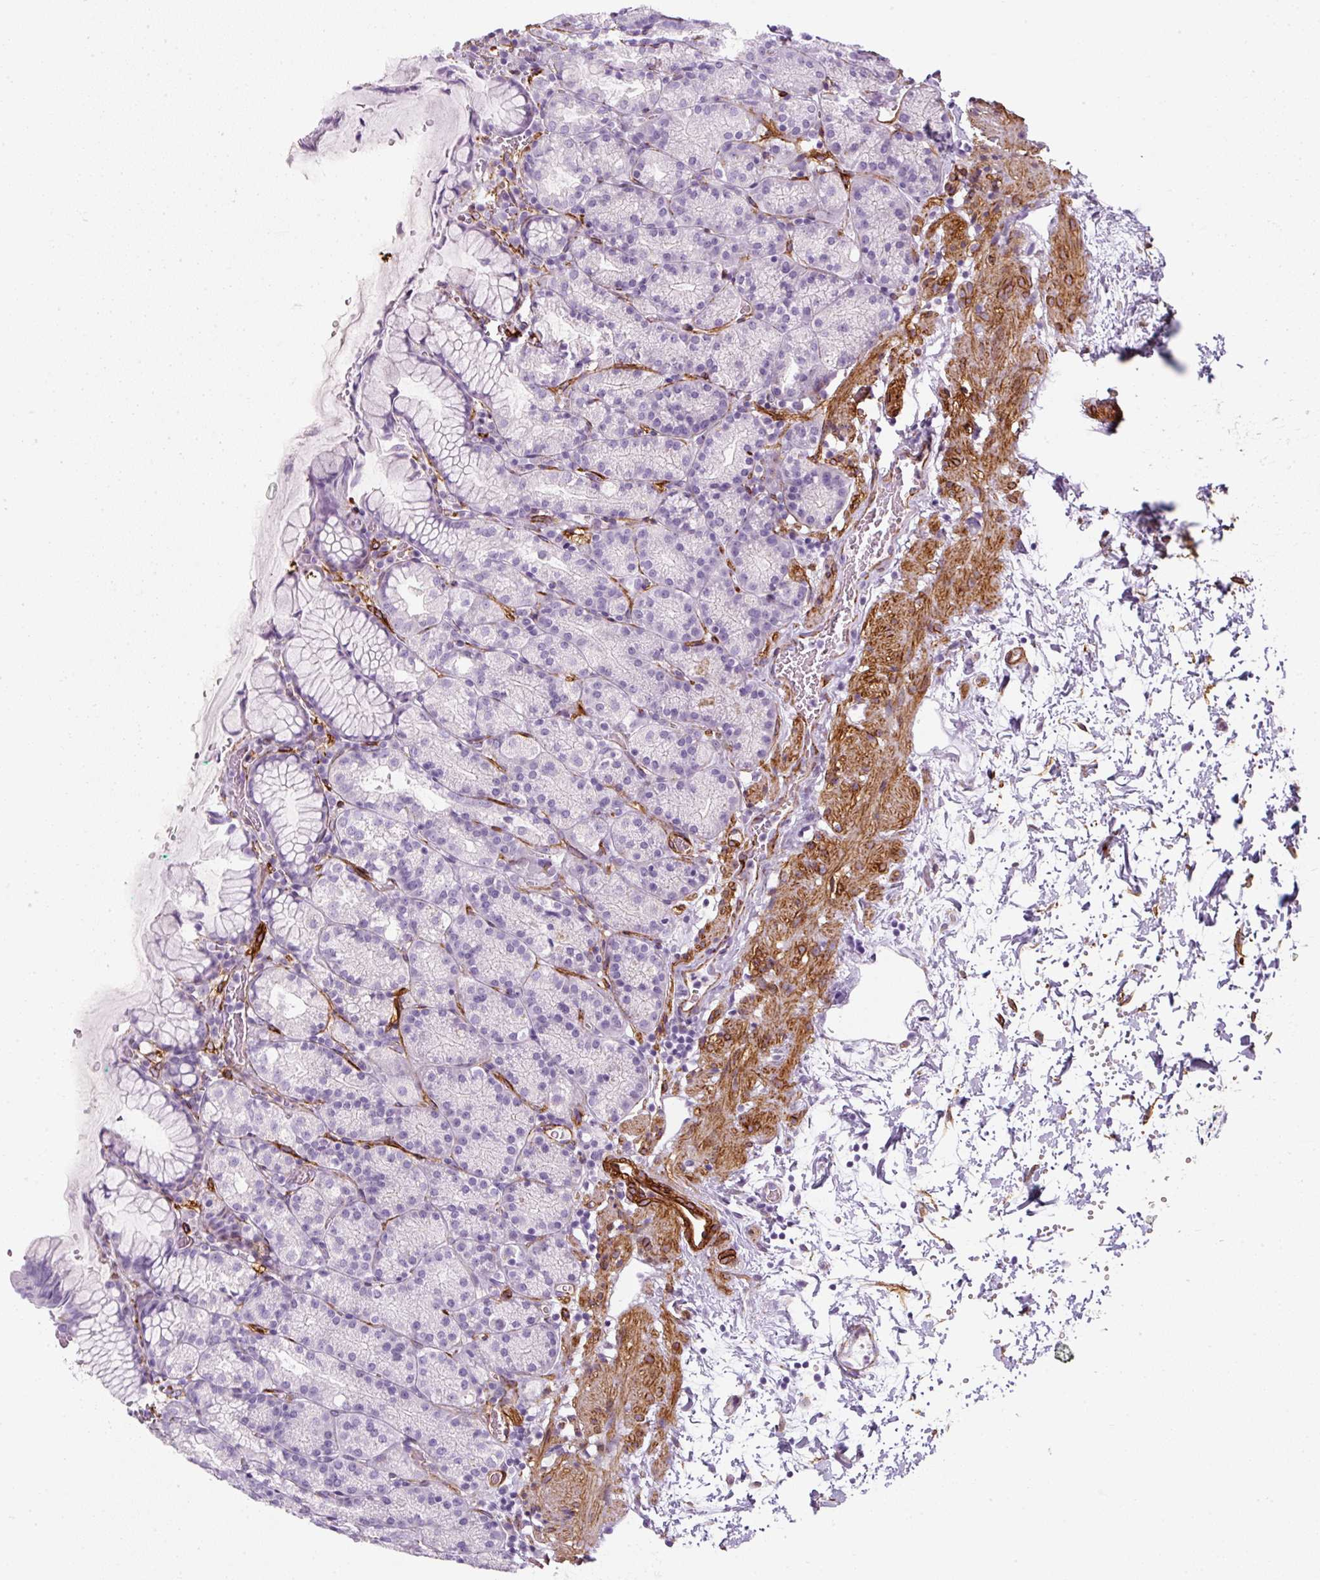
{"staining": {"intensity": "negative", "quantity": "none", "location": "none"}, "tissue": "stomach", "cell_type": "Glandular cells", "image_type": "normal", "snomed": [{"axis": "morphology", "description": "Normal tissue, NOS"}, {"axis": "topography", "description": "Stomach, upper"}], "caption": "Unremarkable stomach was stained to show a protein in brown. There is no significant expression in glandular cells. (Brightfield microscopy of DAB IHC at high magnification).", "gene": "CAVIN3", "patient": {"sex": "female", "age": 81}}